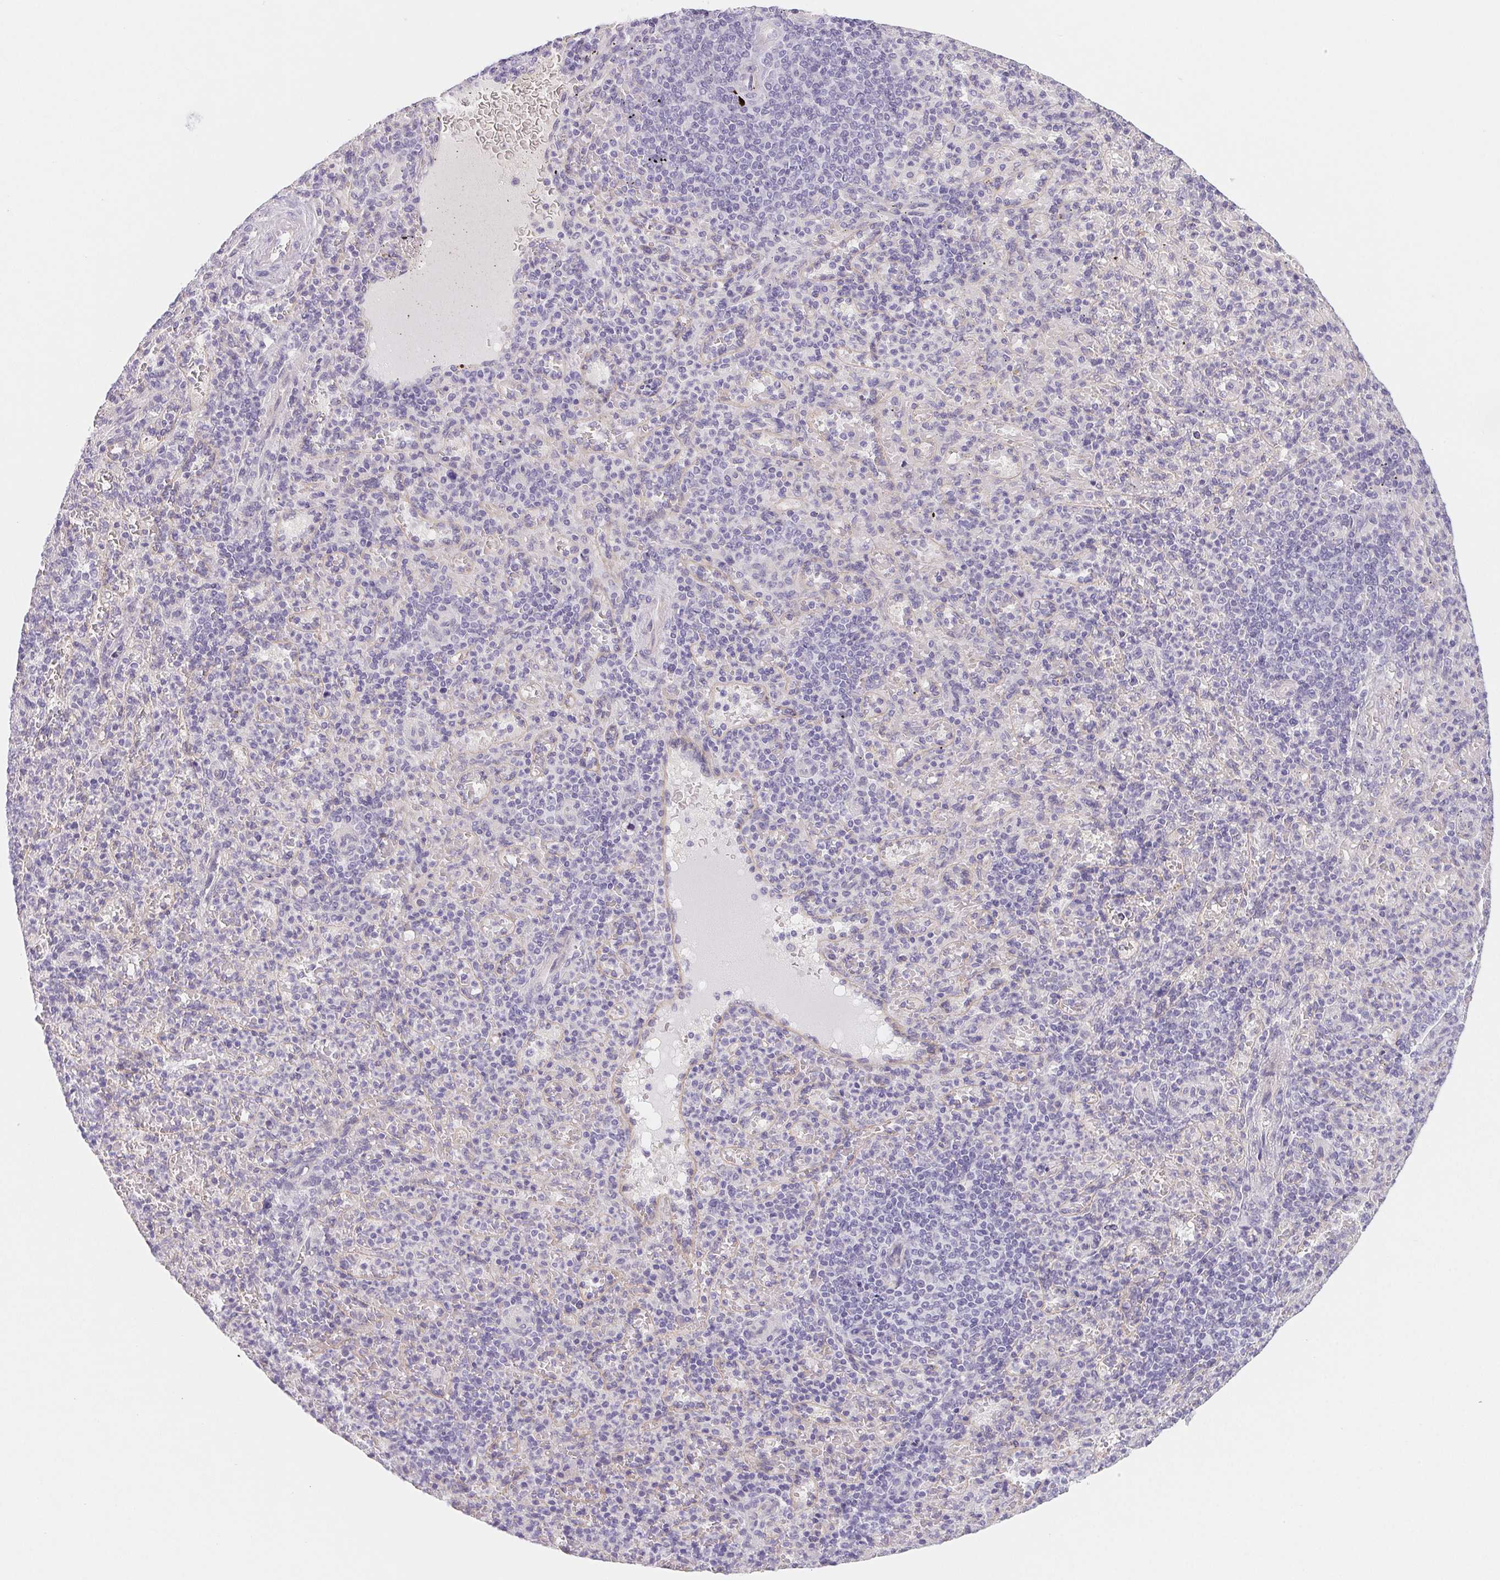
{"staining": {"intensity": "negative", "quantity": "none", "location": "none"}, "tissue": "spleen", "cell_type": "Cells in red pulp", "image_type": "normal", "snomed": [{"axis": "morphology", "description": "Normal tissue, NOS"}, {"axis": "topography", "description": "Spleen"}], "caption": "This is an IHC micrograph of unremarkable spleen. There is no expression in cells in red pulp.", "gene": "CTNND2", "patient": {"sex": "female", "age": 74}}